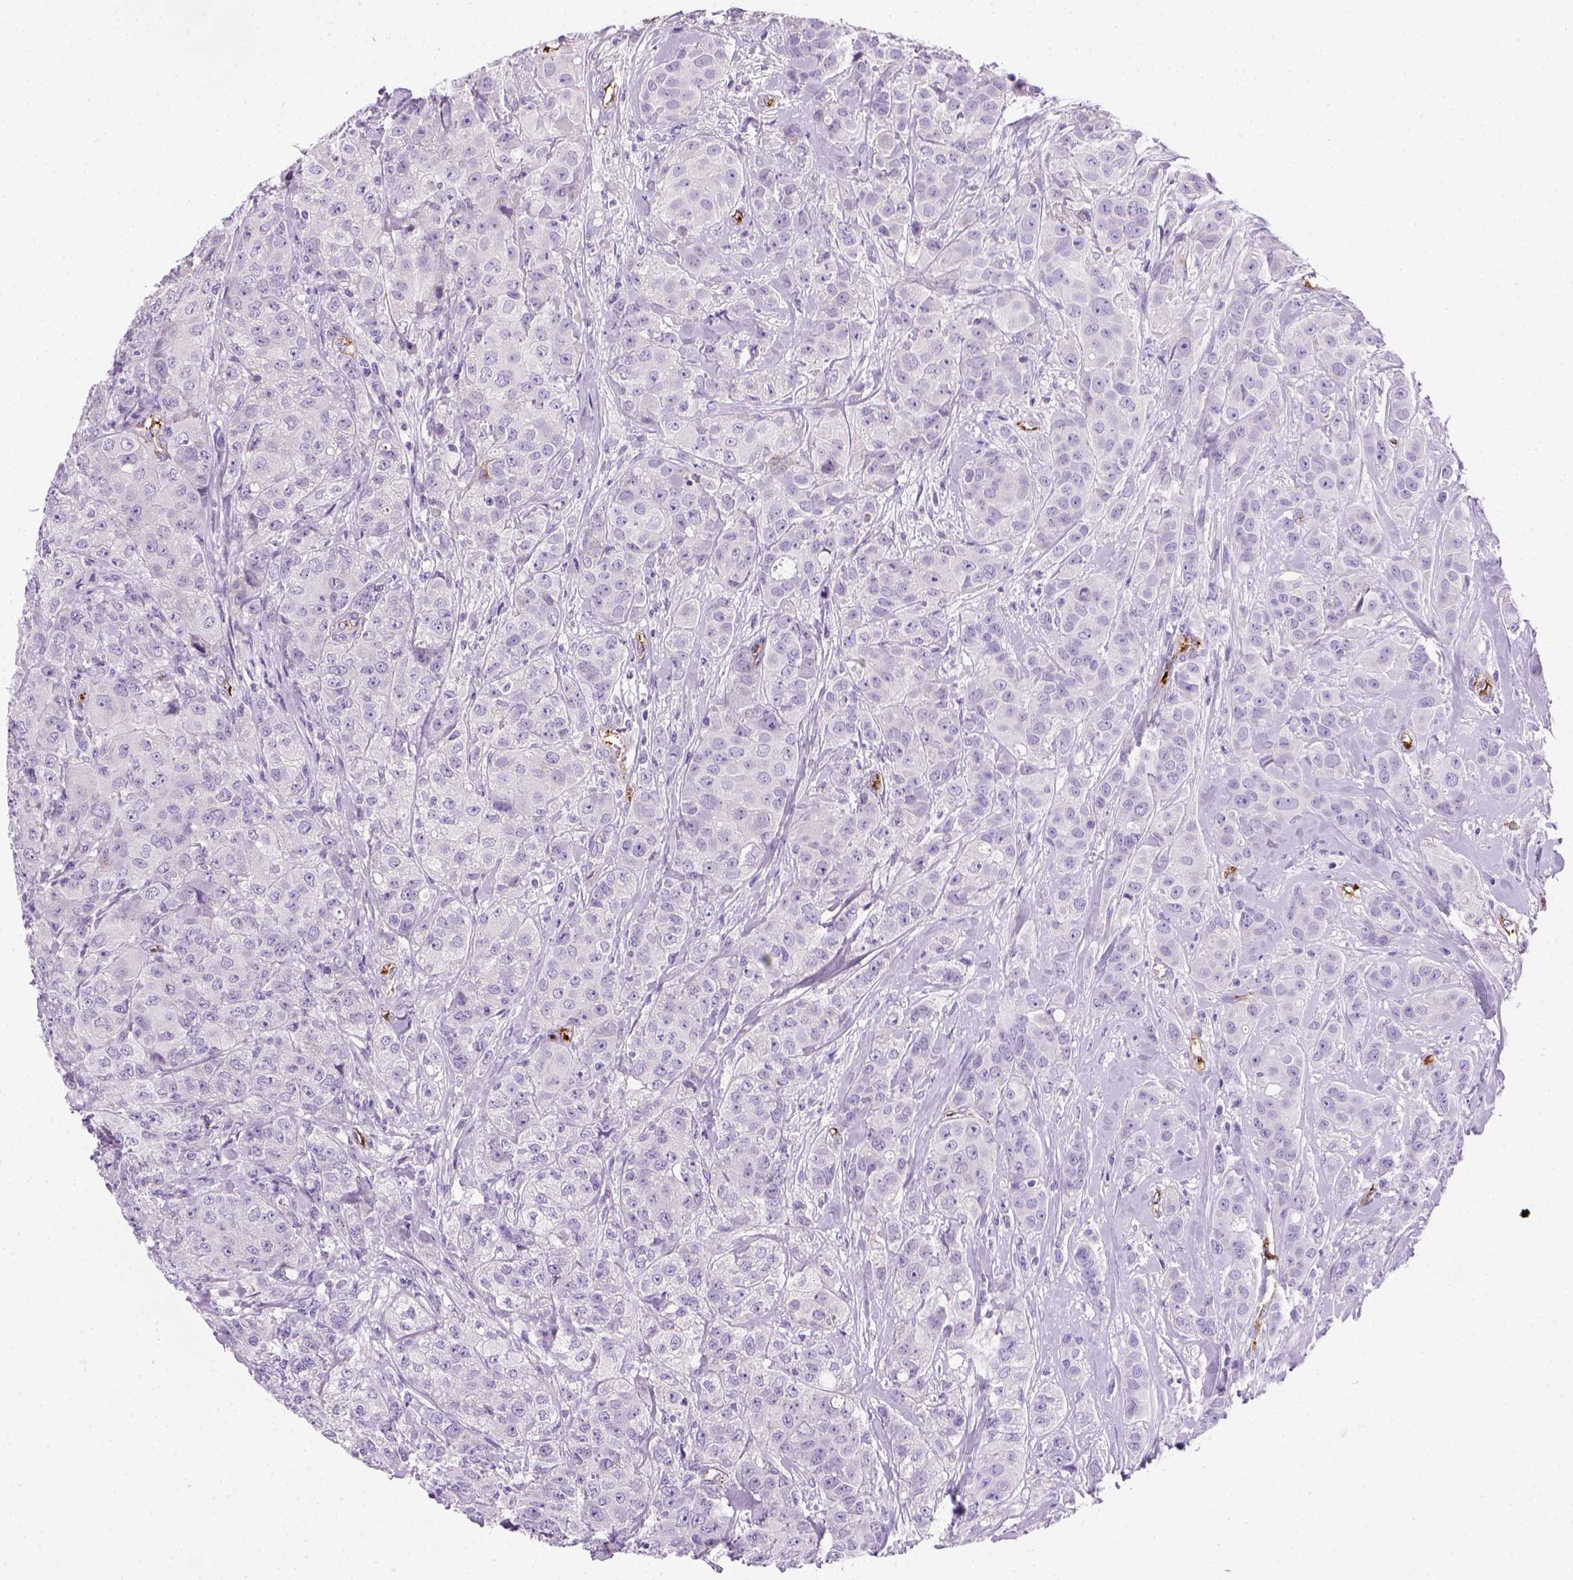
{"staining": {"intensity": "negative", "quantity": "none", "location": "none"}, "tissue": "breast cancer", "cell_type": "Tumor cells", "image_type": "cancer", "snomed": [{"axis": "morphology", "description": "Duct carcinoma"}, {"axis": "topography", "description": "Breast"}], "caption": "Tumor cells show no significant expression in invasive ductal carcinoma (breast).", "gene": "VWF", "patient": {"sex": "female", "age": 43}}